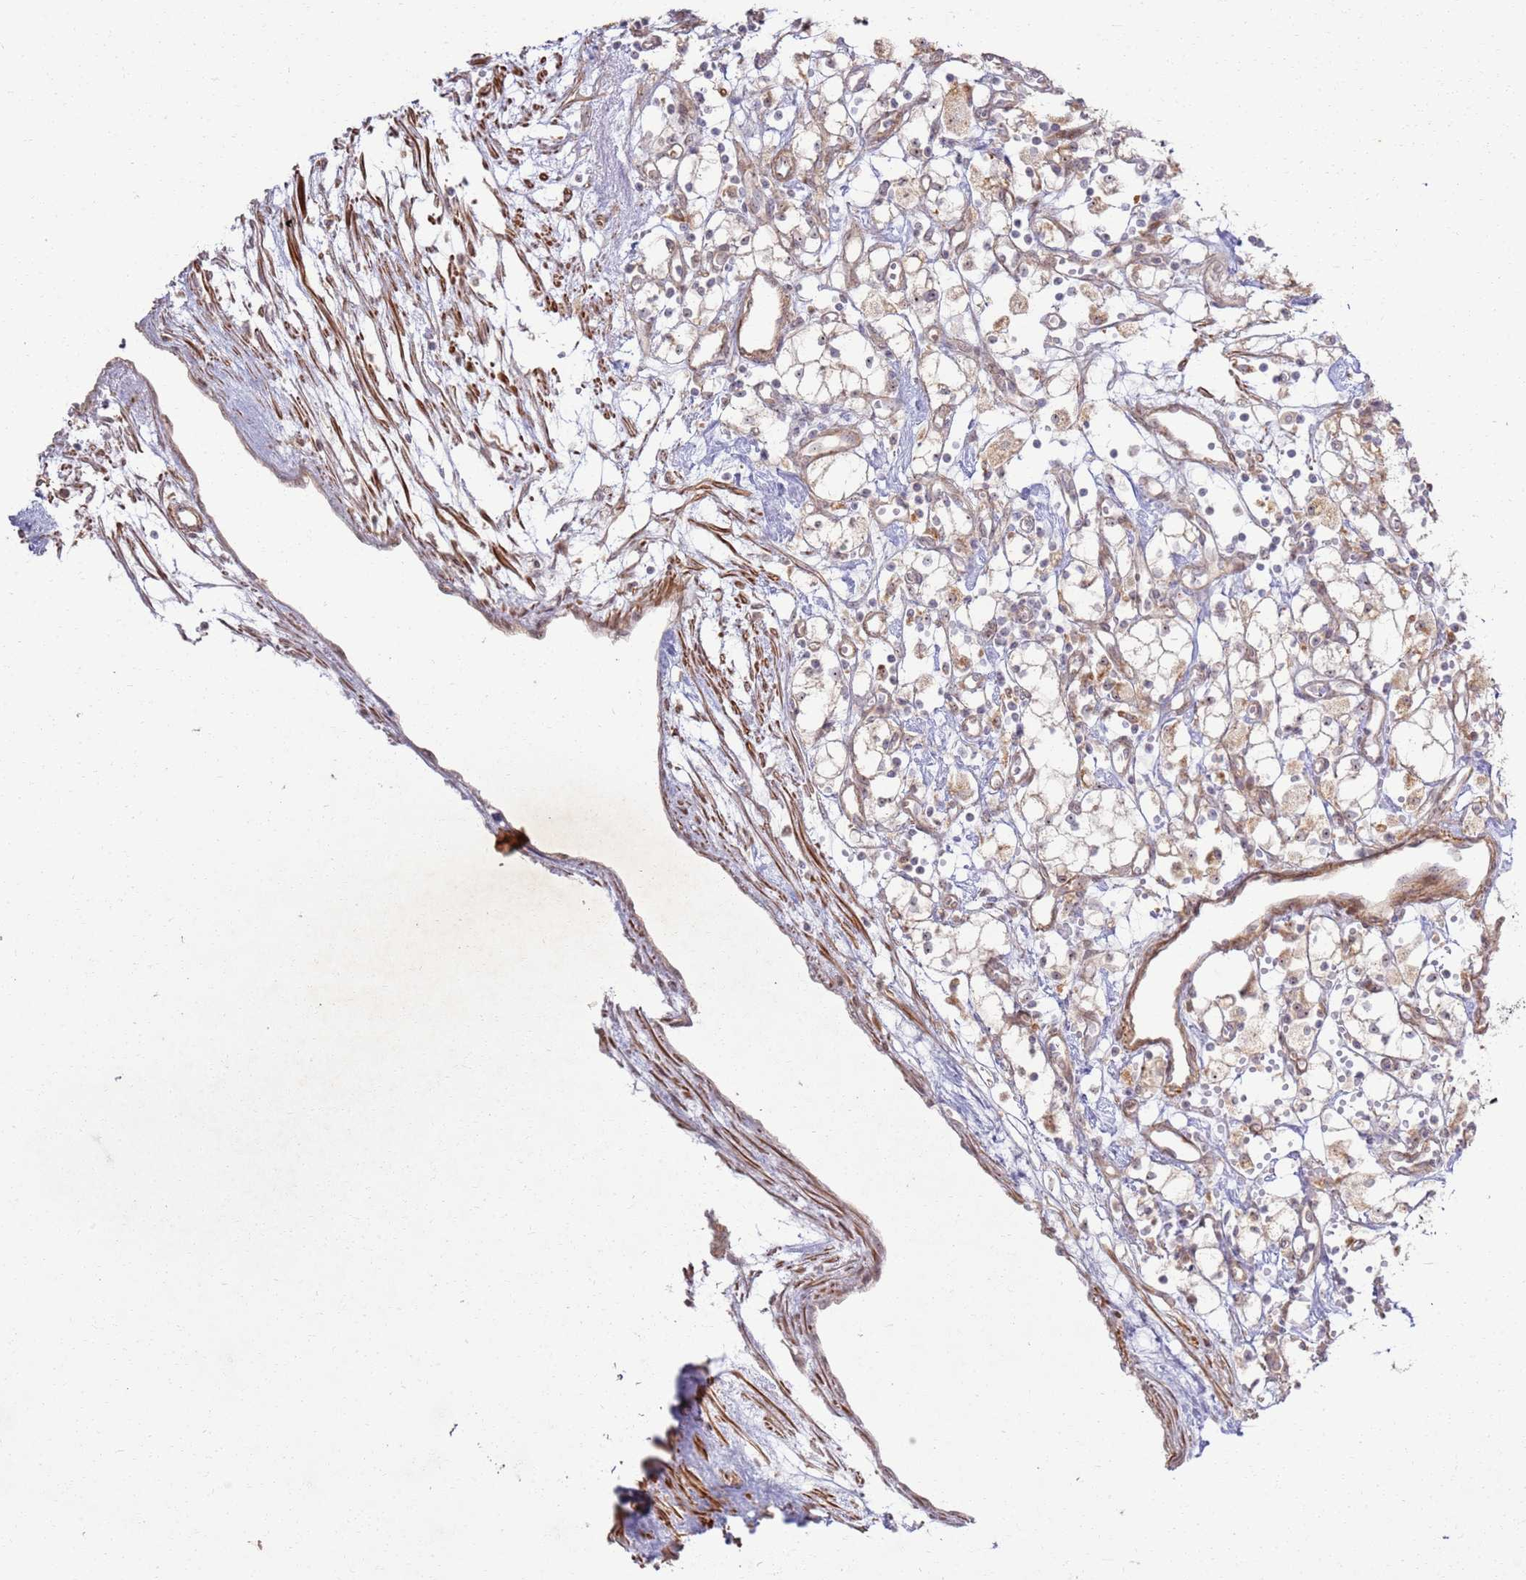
{"staining": {"intensity": "weak", "quantity": ">75%", "location": "cytoplasmic/membranous,nuclear"}, "tissue": "renal cancer", "cell_type": "Tumor cells", "image_type": "cancer", "snomed": [{"axis": "morphology", "description": "Adenocarcinoma, NOS"}, {"axis": "topography", "description": "Kidney"}], "caption": "Protein analysis of renal cancer tissue reveals weak cytoplasmic/membranous and nuclear staining in about >75% of tumor cells.", "gene": "CNPY1", "patient": {"sex": "male", "age": 59}}